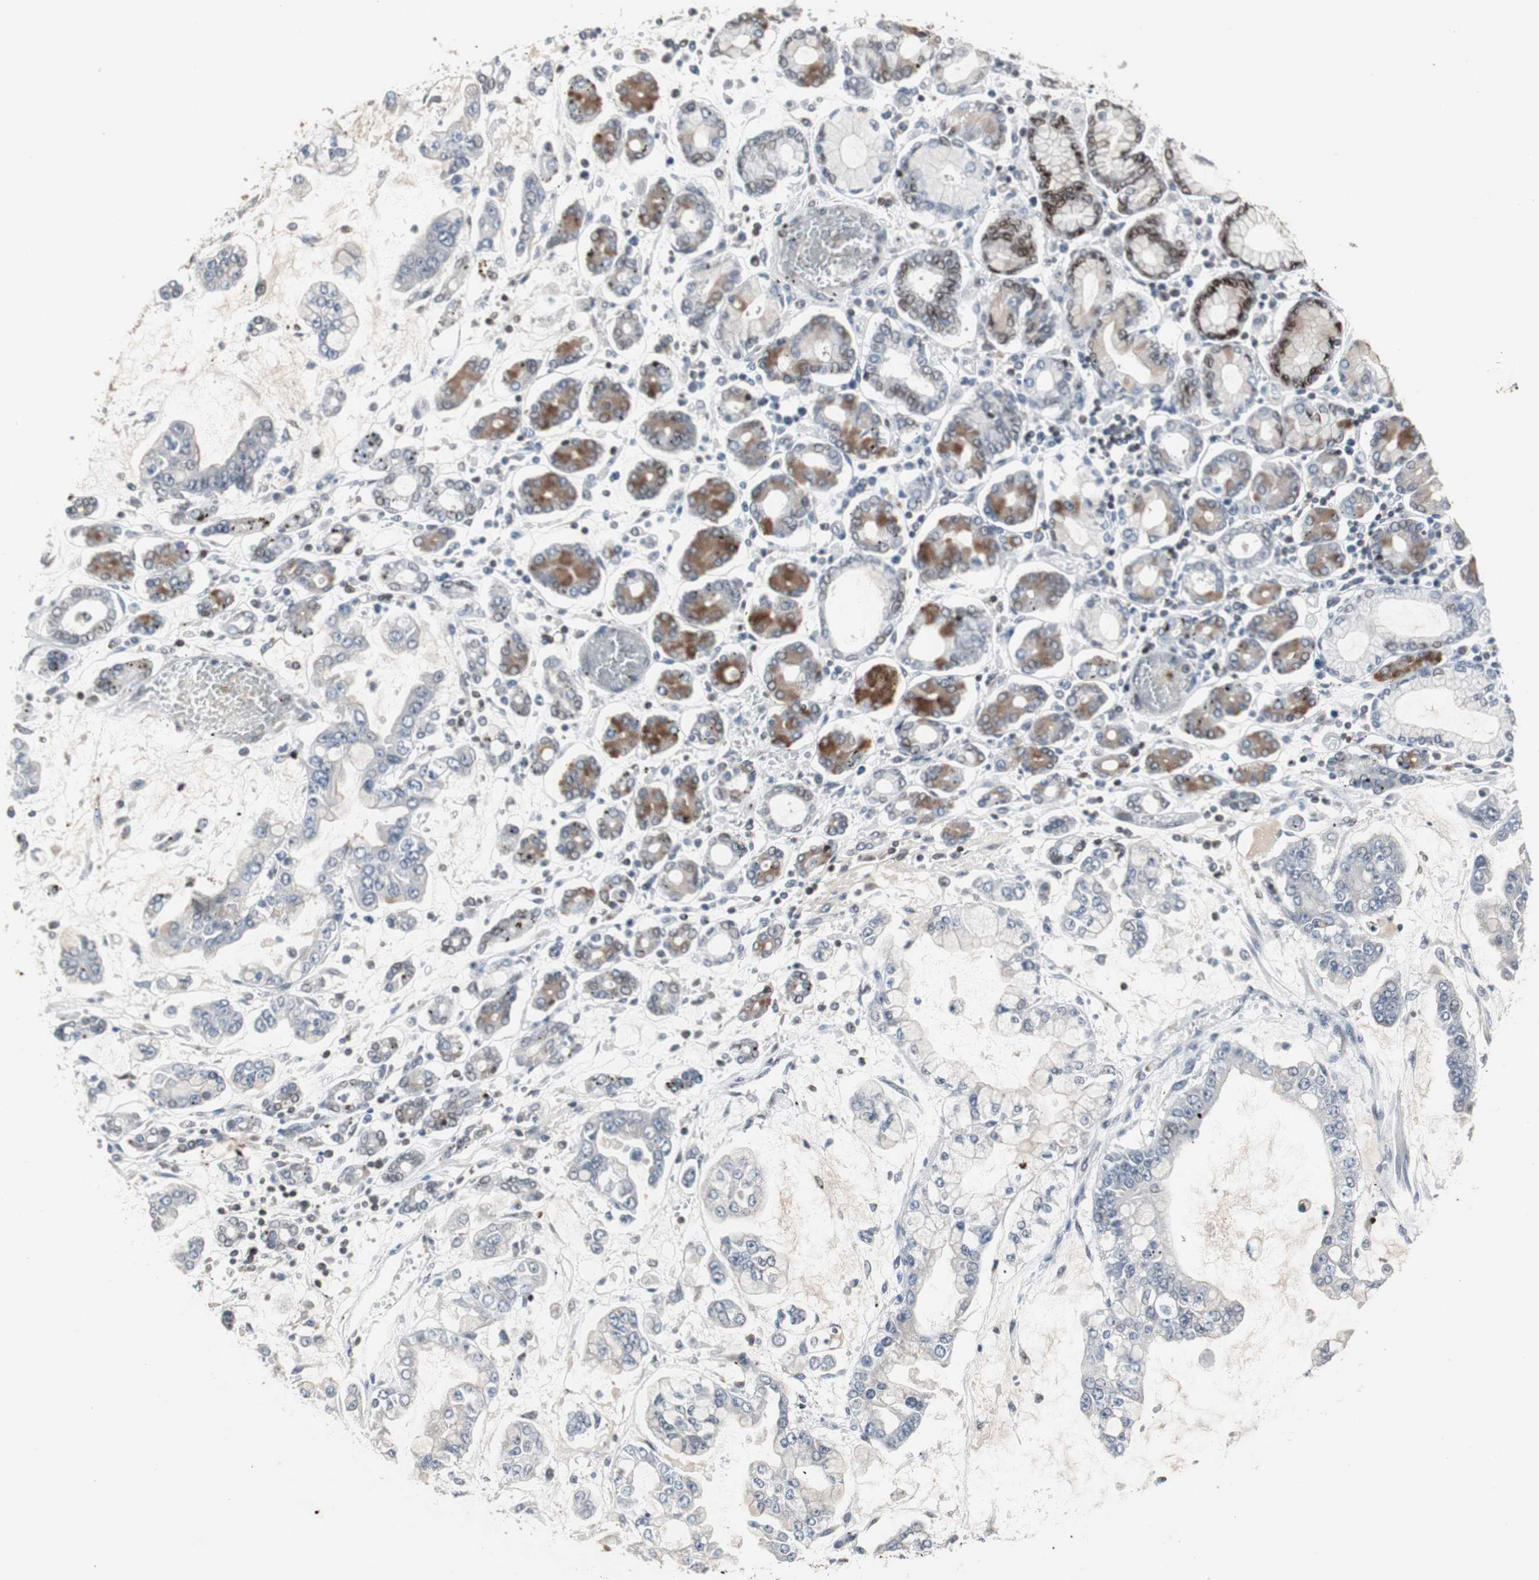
{"staining": {"intensity": "negative", "quantity": "none", "location": "none"}, "tissue": "stomach cancer", "cell_type": "Tumor cells", "image_type": "cancer", "snomed": [{"axis": "morphology", "description": "Normal tissue, NOS"}, {"axis": "morphology", "description": "Adenocarcinoma, NOS"}, {"axis": "topography", "description": "Stomach, upper"}, {"axis": "topography", "description": "Stomach"}], "caption": "Tumor cells show no significant staining in stomach adenocarcinoma. (Stains: DAB (3,3'-diaminobenzidine) IHC with hematoxylin counter stain, Microscopy: brightfield microscopy at high magnification).", "gene": "ZNF396", "patient": {"sex": "male", "age": 76}}